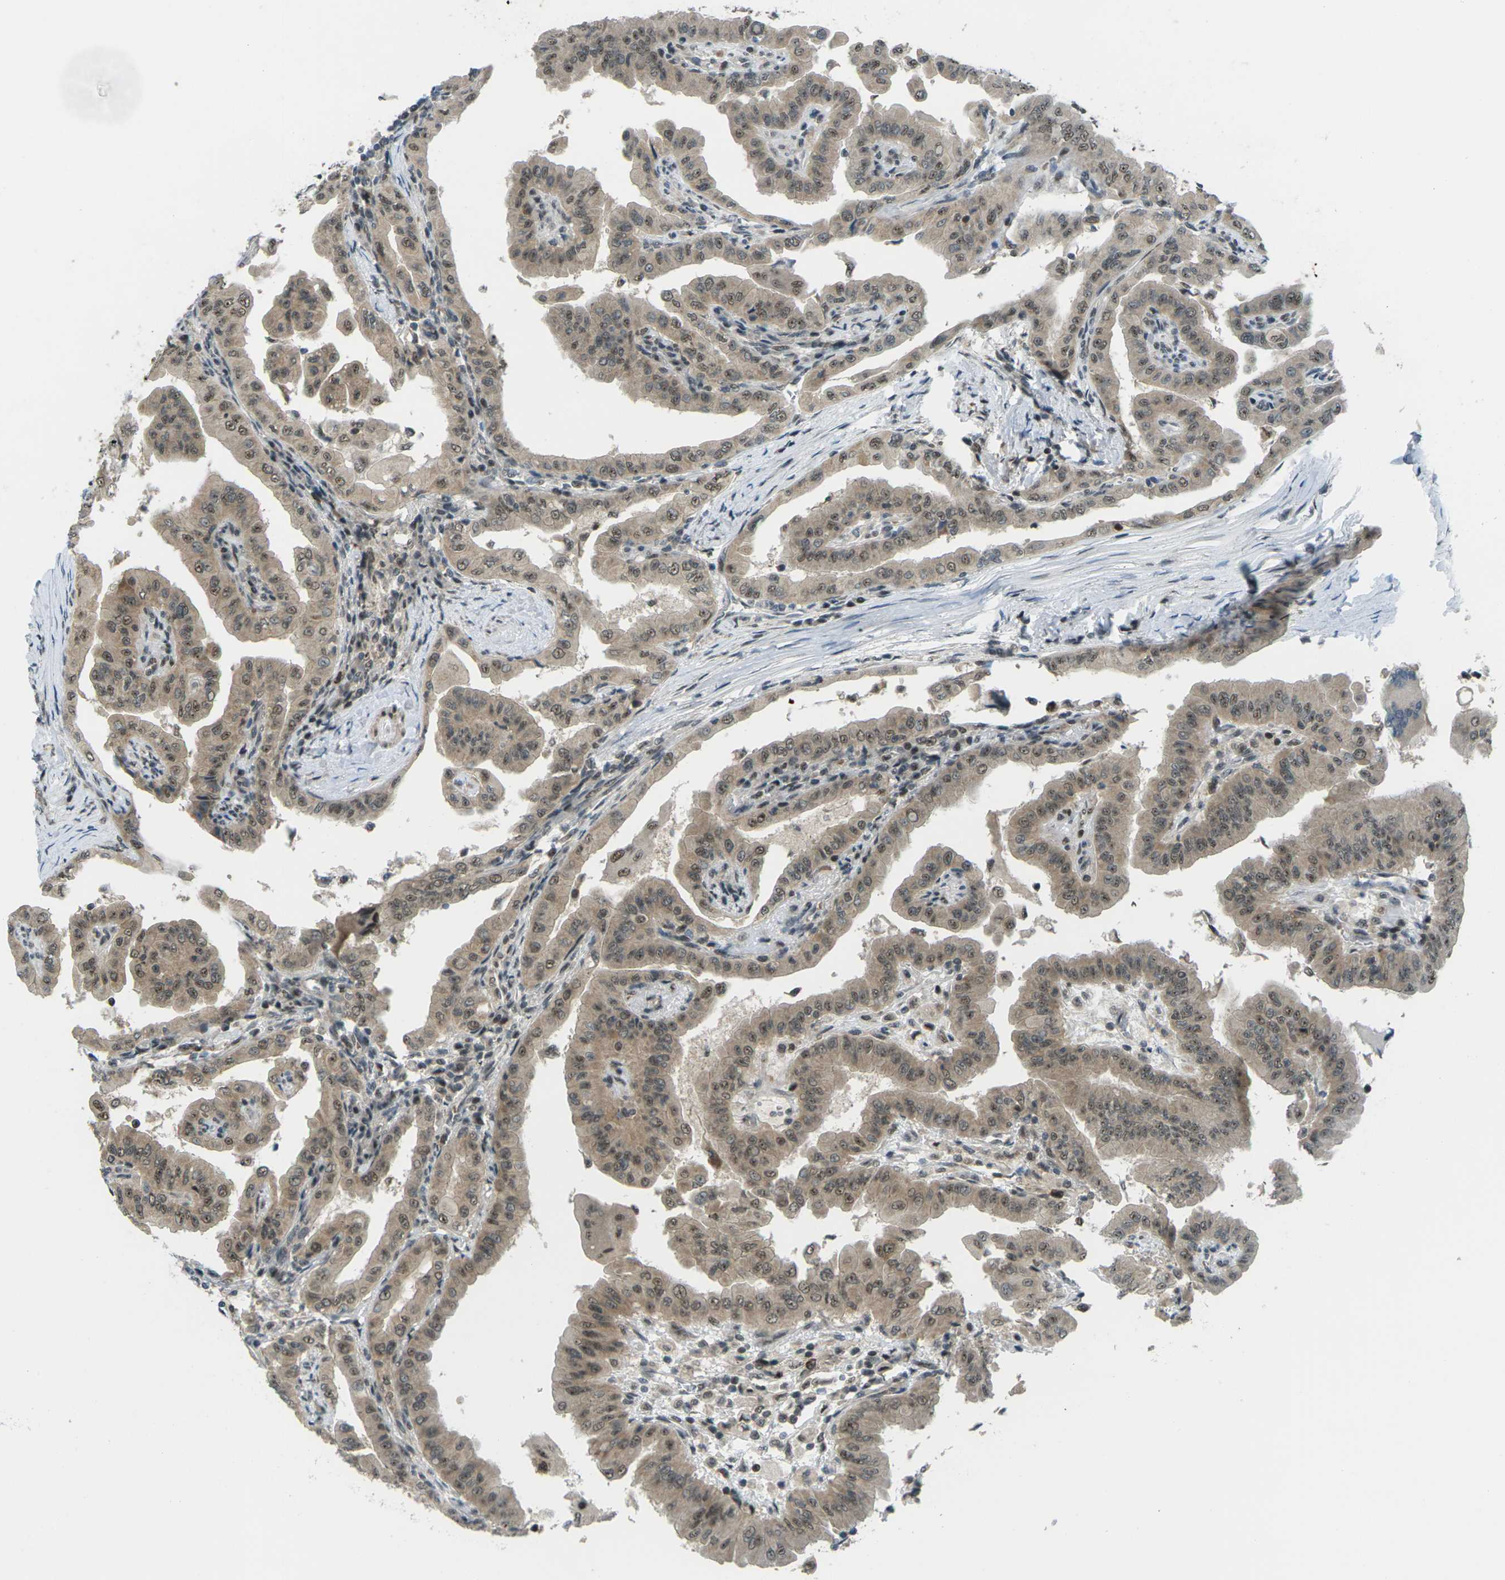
{"staining": {"intensity": "moderate", "quantity": ">75%", "location": "cytoplasmic/membranous,nuclear"}, "tissue": "thyroid cancer", "cell_type": "Tumor cells", "image_type": "cancer", "snomed": [{"axis": "morphology", "description": "Papillary adenocarcinoma, NOS"}, {"axis": "topography", "description": "Thyroid gland"}], "caption": "A micrograph of human thyroid cancer (papillary adenocarcinoma) stained for a protein shows moderate cytoplasmic/membranous and nuclear brown staining in tumor cells. The protein is shown in brown color, while the nuclei are stained blue.", "gene": "UBE2S", "patient": {"sex": "male", "age": 33}}